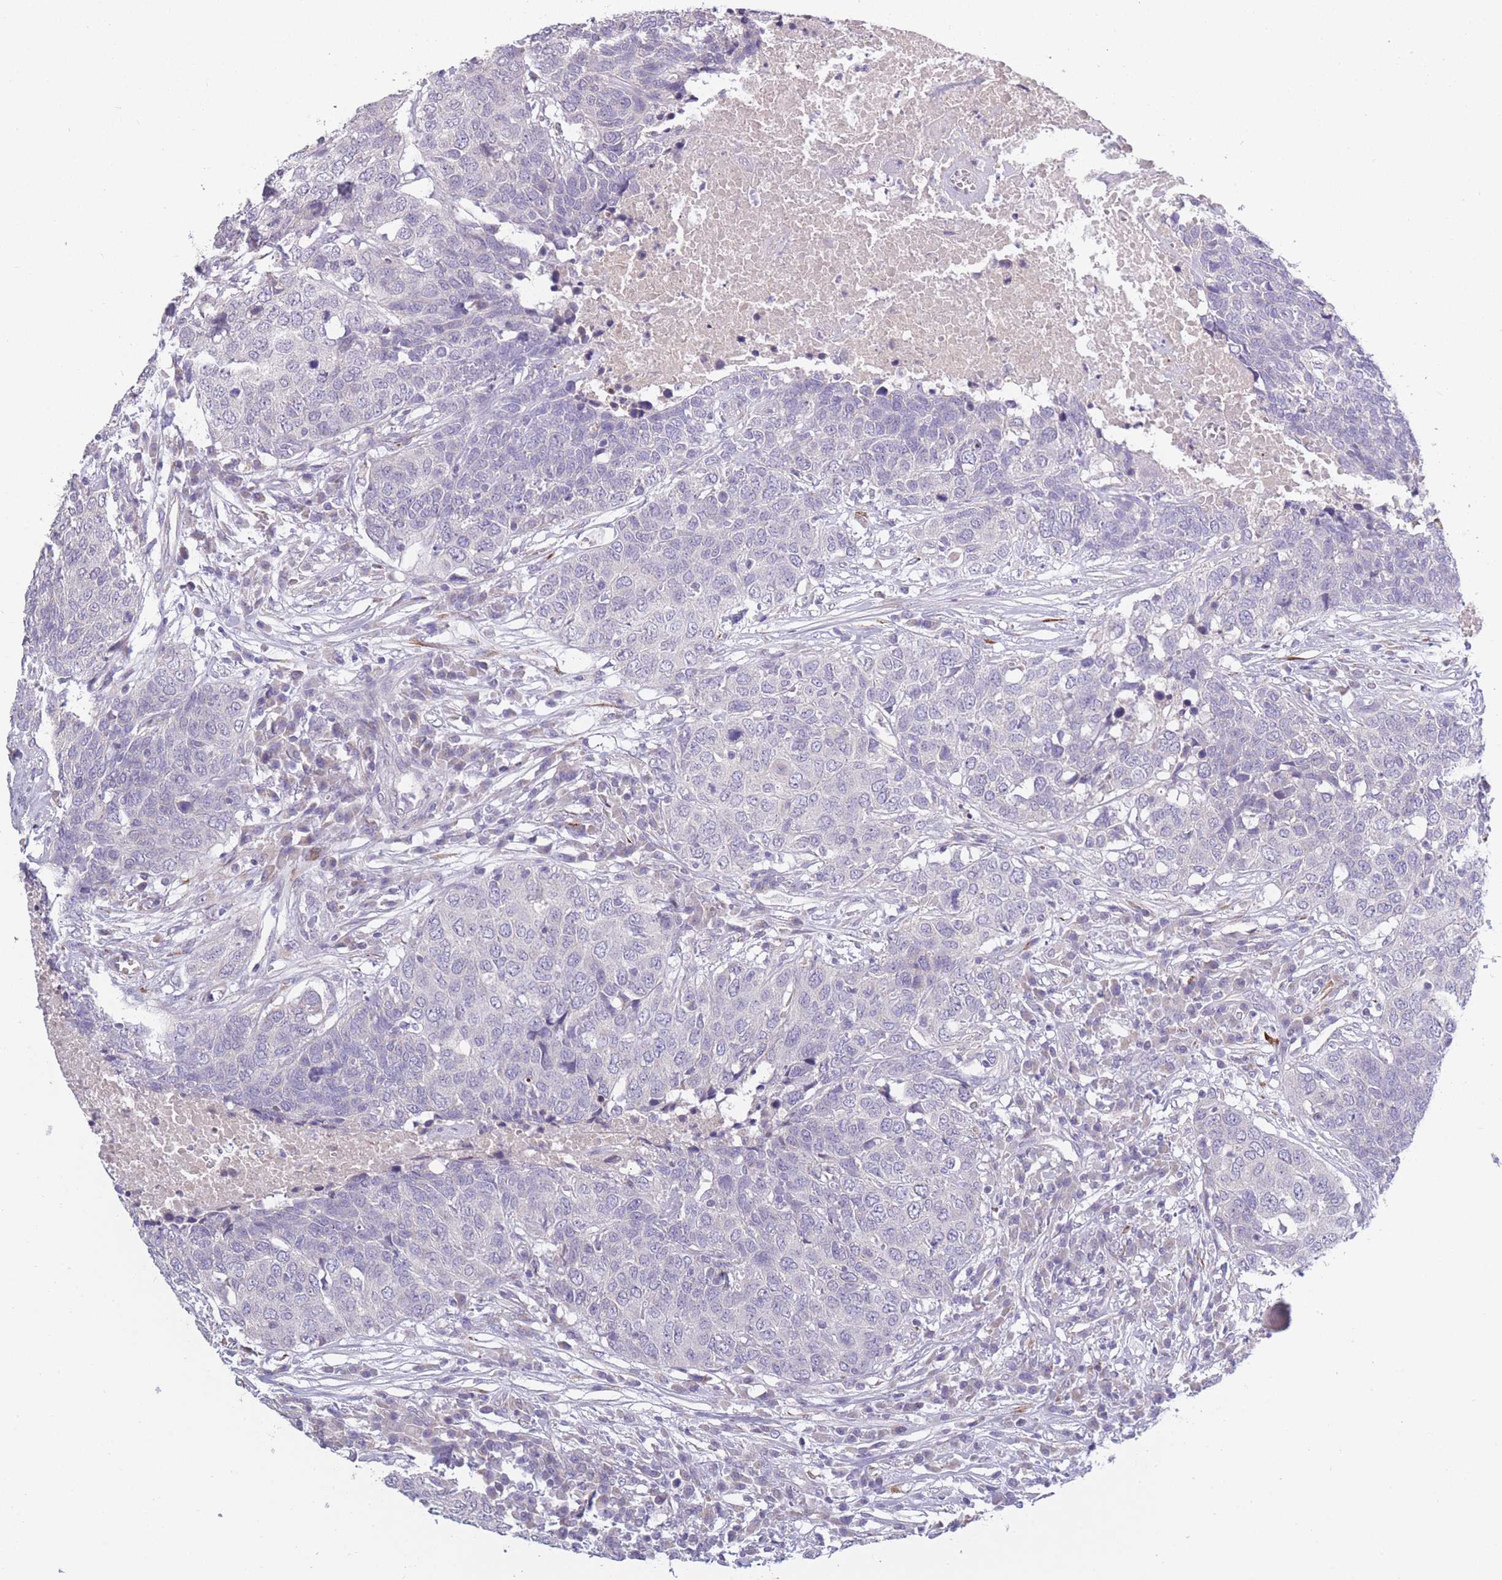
{"staining": {"intensity": "negative", "quantity": "none", "location": "none"}, "tissue": "head and neck cancer", "cell_type": "Tumor cells", "image_type": "cancer", "snomed": [{"axis": "morphology", "description": "Squamous cell carcinoma, NOS"}, {"axis": "topography", "description": "Head-Neck"}], "caption": "This is an immunohistochemistry (IHC) photomicrograph of human squamous cell carcinoma (head and neck). There is no expression in tumor cells.", "gene": "CCNQ", "patient": {"sex": "male", "age": 66}}